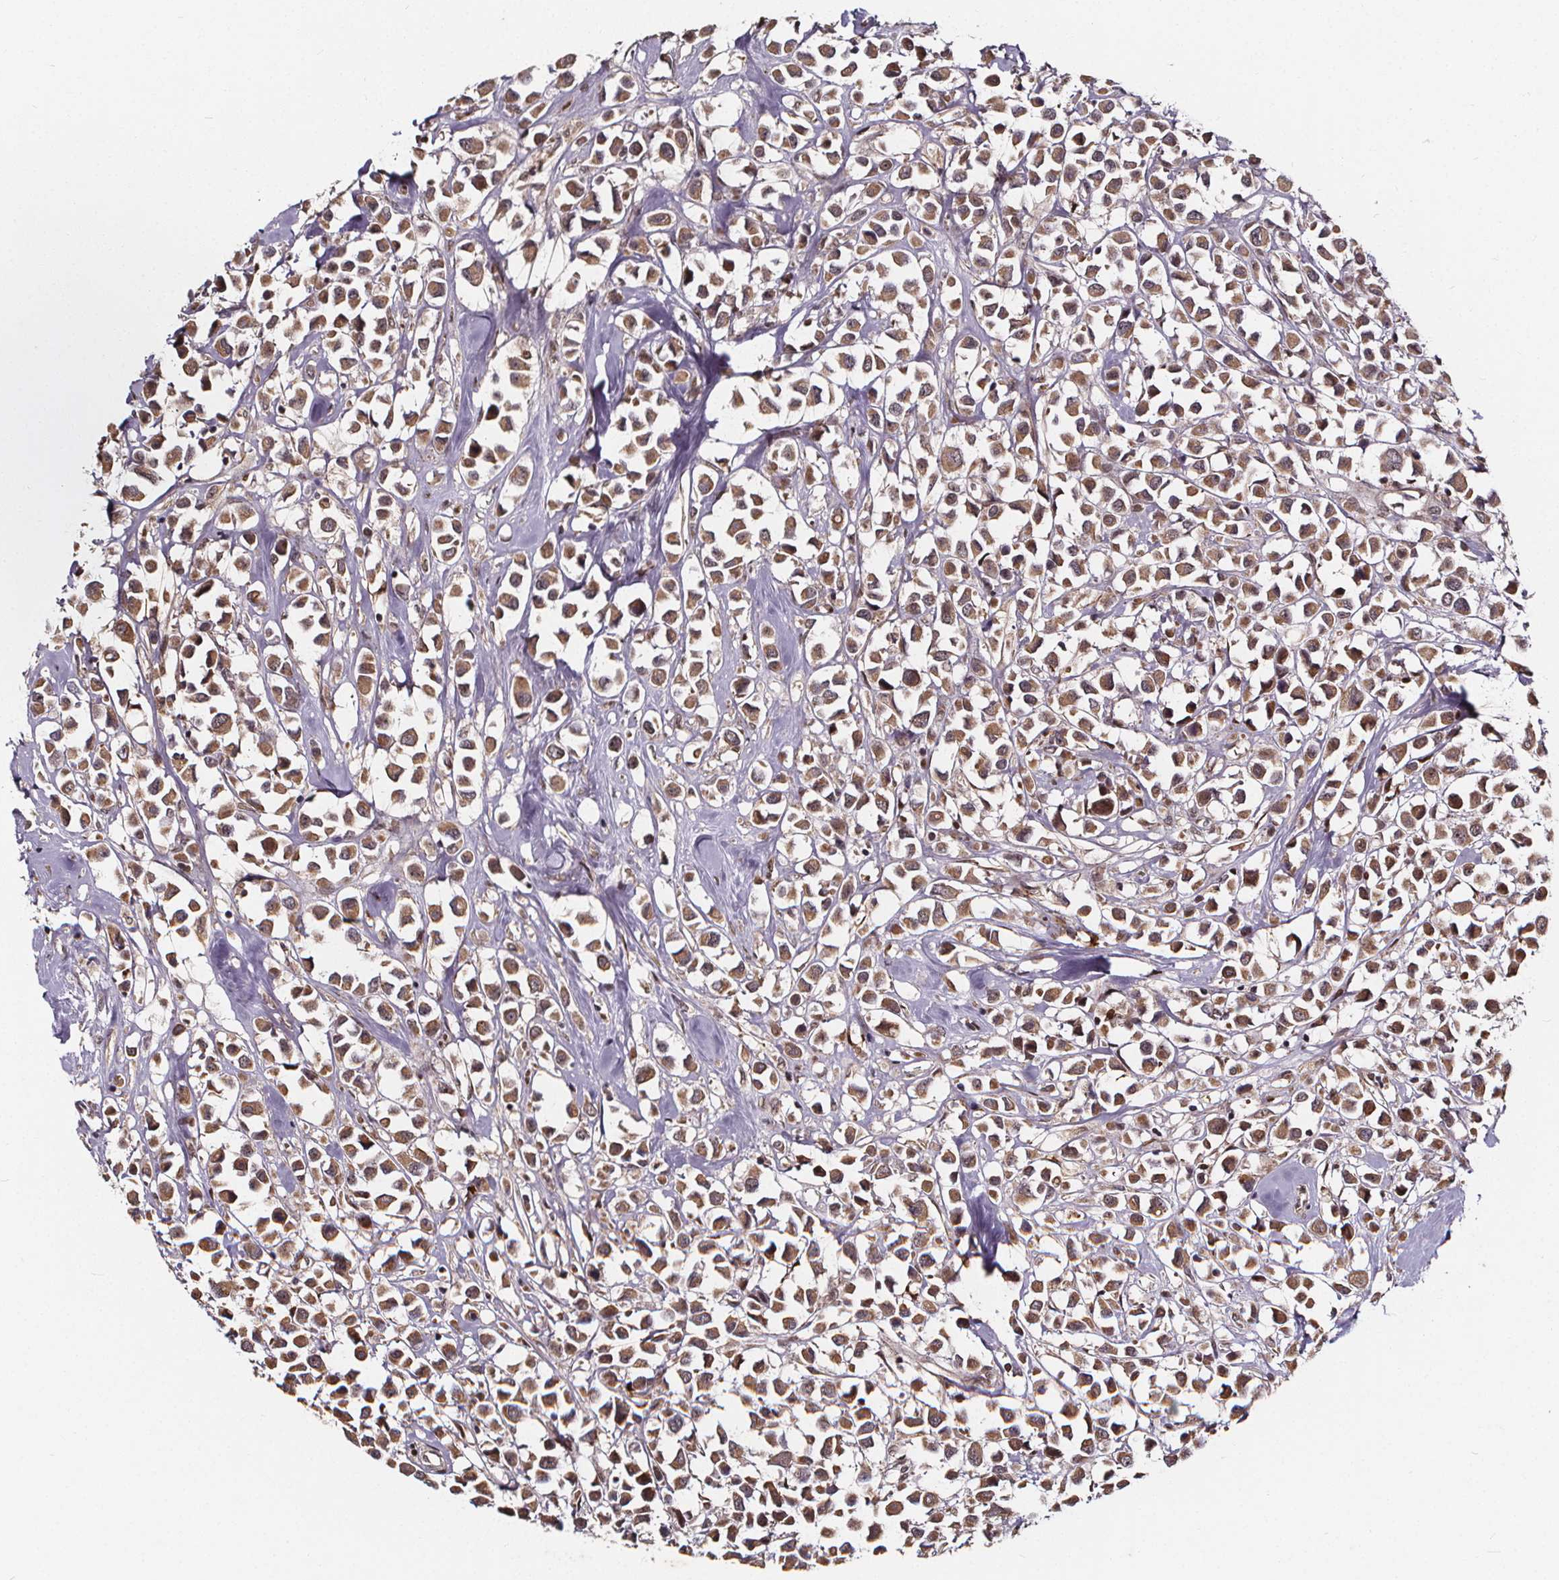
{"staining": {"intensity": "weak", "quantity": ">75%", "location": "cytoplasmic/membranous"}, "tissue": "breast cancer", "cell_type": "Tumor cells", "image_type": "cancer", "snomed": [{"axis": "morphology", "description": "Duct carcinoma"}, {"axis": "topography", "description": "Breast"}], "caption": "Immunohistochemistry (IHC) of human infiltrating ductal carcinoma (breast) reveals low levels of weak cytoplasmic/membranous staining in approximately >75% of tumor cells. Using DAB (brown) and hematoxylin (blue) stains, captured at high magnification using brightfield microscopy.", "gene": "DDIT3", "patient": {"sex": "female", "age": 61}}